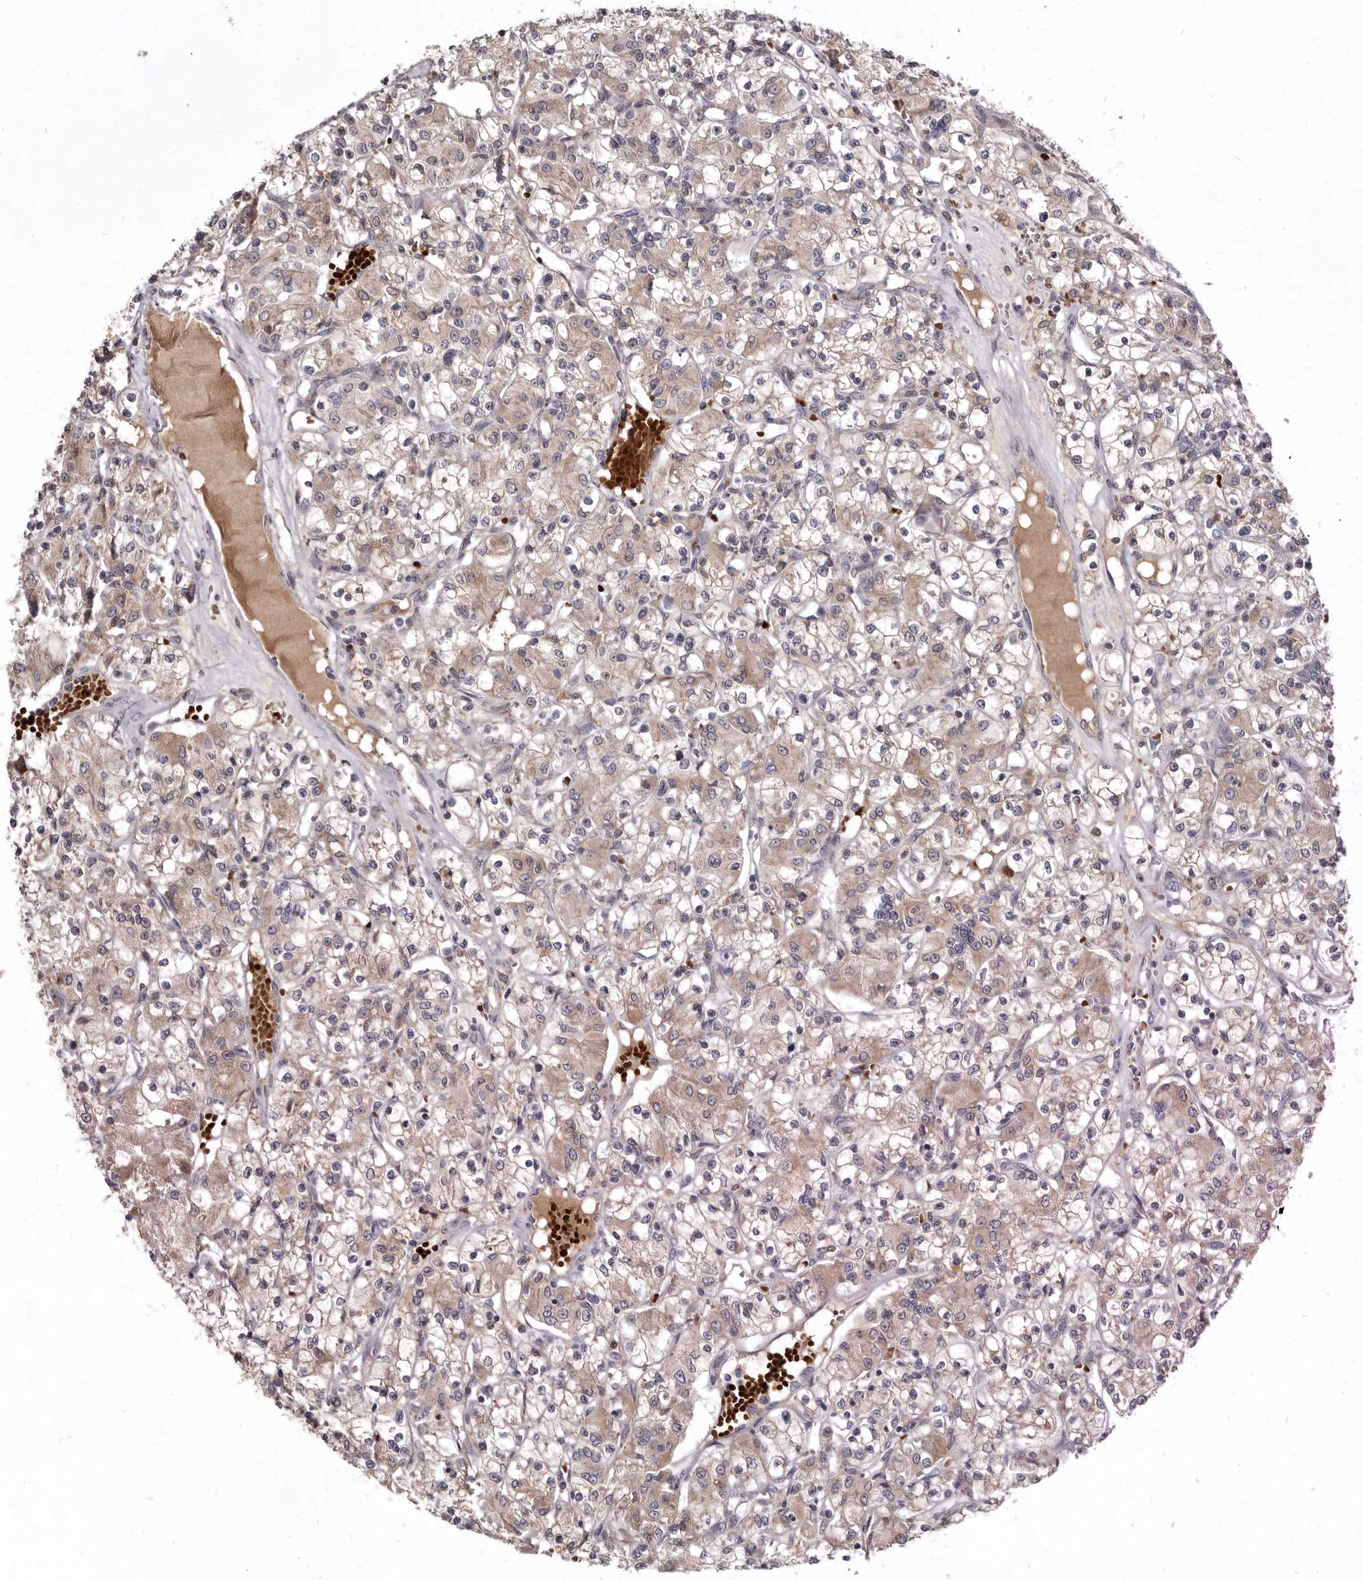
{"staining": {"intensity": "weak", "quantity": "25%-75%", "location": "cytoplasmic/membranous"}, "tissue": "renal cancer", "cell_type": "Tumor cells", "image_type": "cancer", "snomed": [{"axis": "morphology", "description": "Adenocarcinoma, NOS"}, {"axis": "topography", "description": "Kidney"}], "caption": "The photomicrograph exhibits immunohistochemical staining of renal adenocarcinoma. There is weak cytoplasmic/membranous staining is appreciated in approximately 25%-75% of tumor cells.", "gene": "NENF", "patient": {"sex": "female", "age": 59}}